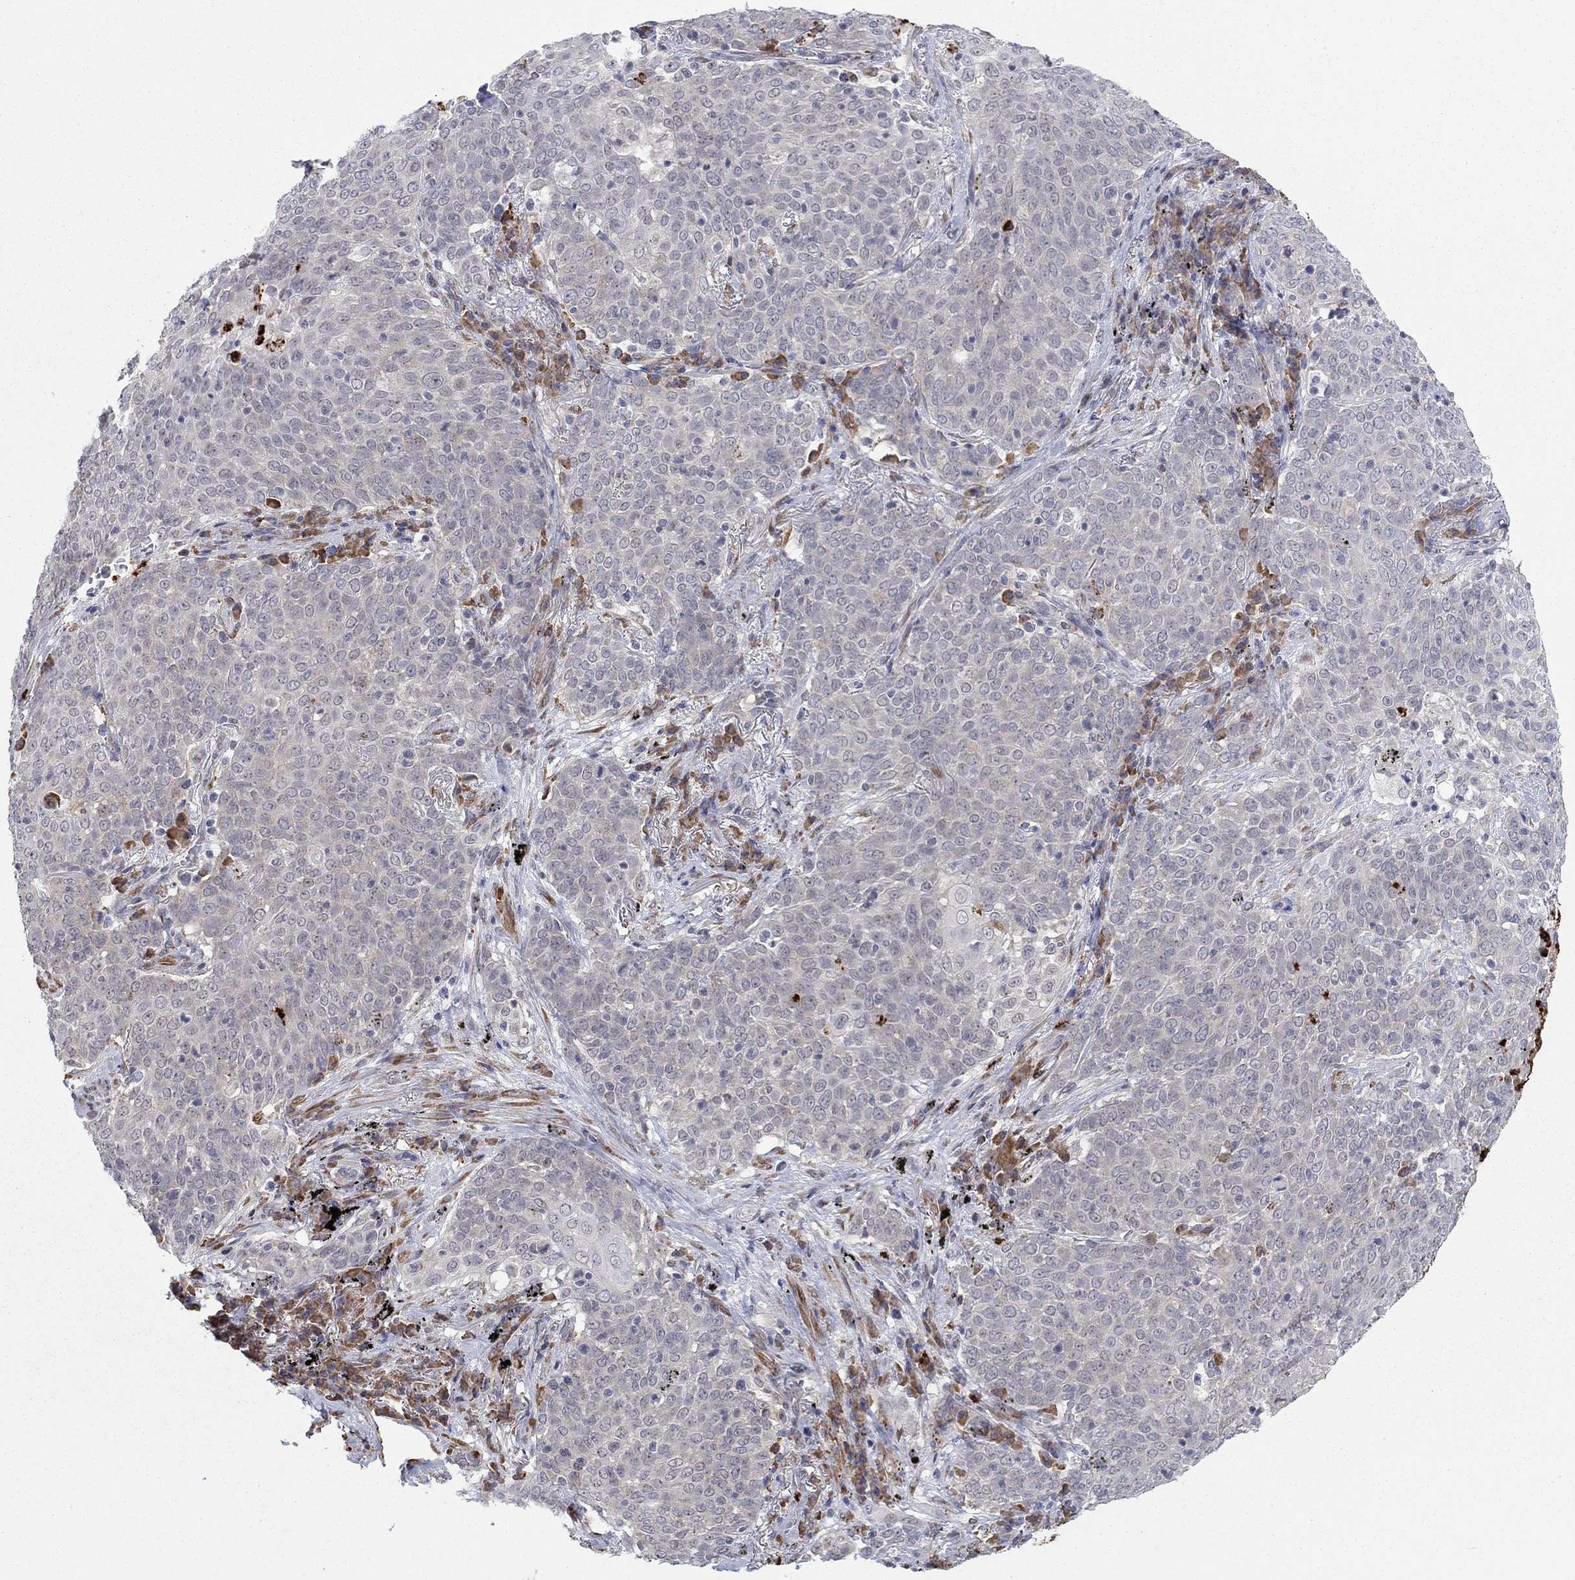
{"staining": {"intensity": "negative", "quantity": "none", "location": "none"}, "tissue": "lung cancer", "cell_type": "Tumor cells", "image_type": "cancer", "snomed": [{"axis": "morphology", "description": "Squamous cell carcinoma, NOS"}, {"axis": "topography", "description": "Lung"}], "caption": "Human lung cancer (squamous cell carcinoma) stained for a protein using immunohistochemistry (IHC) reveals no expression in tumor cells.", "gene": "MTRFR", "patient": {"sex": "male", "age": 82}}